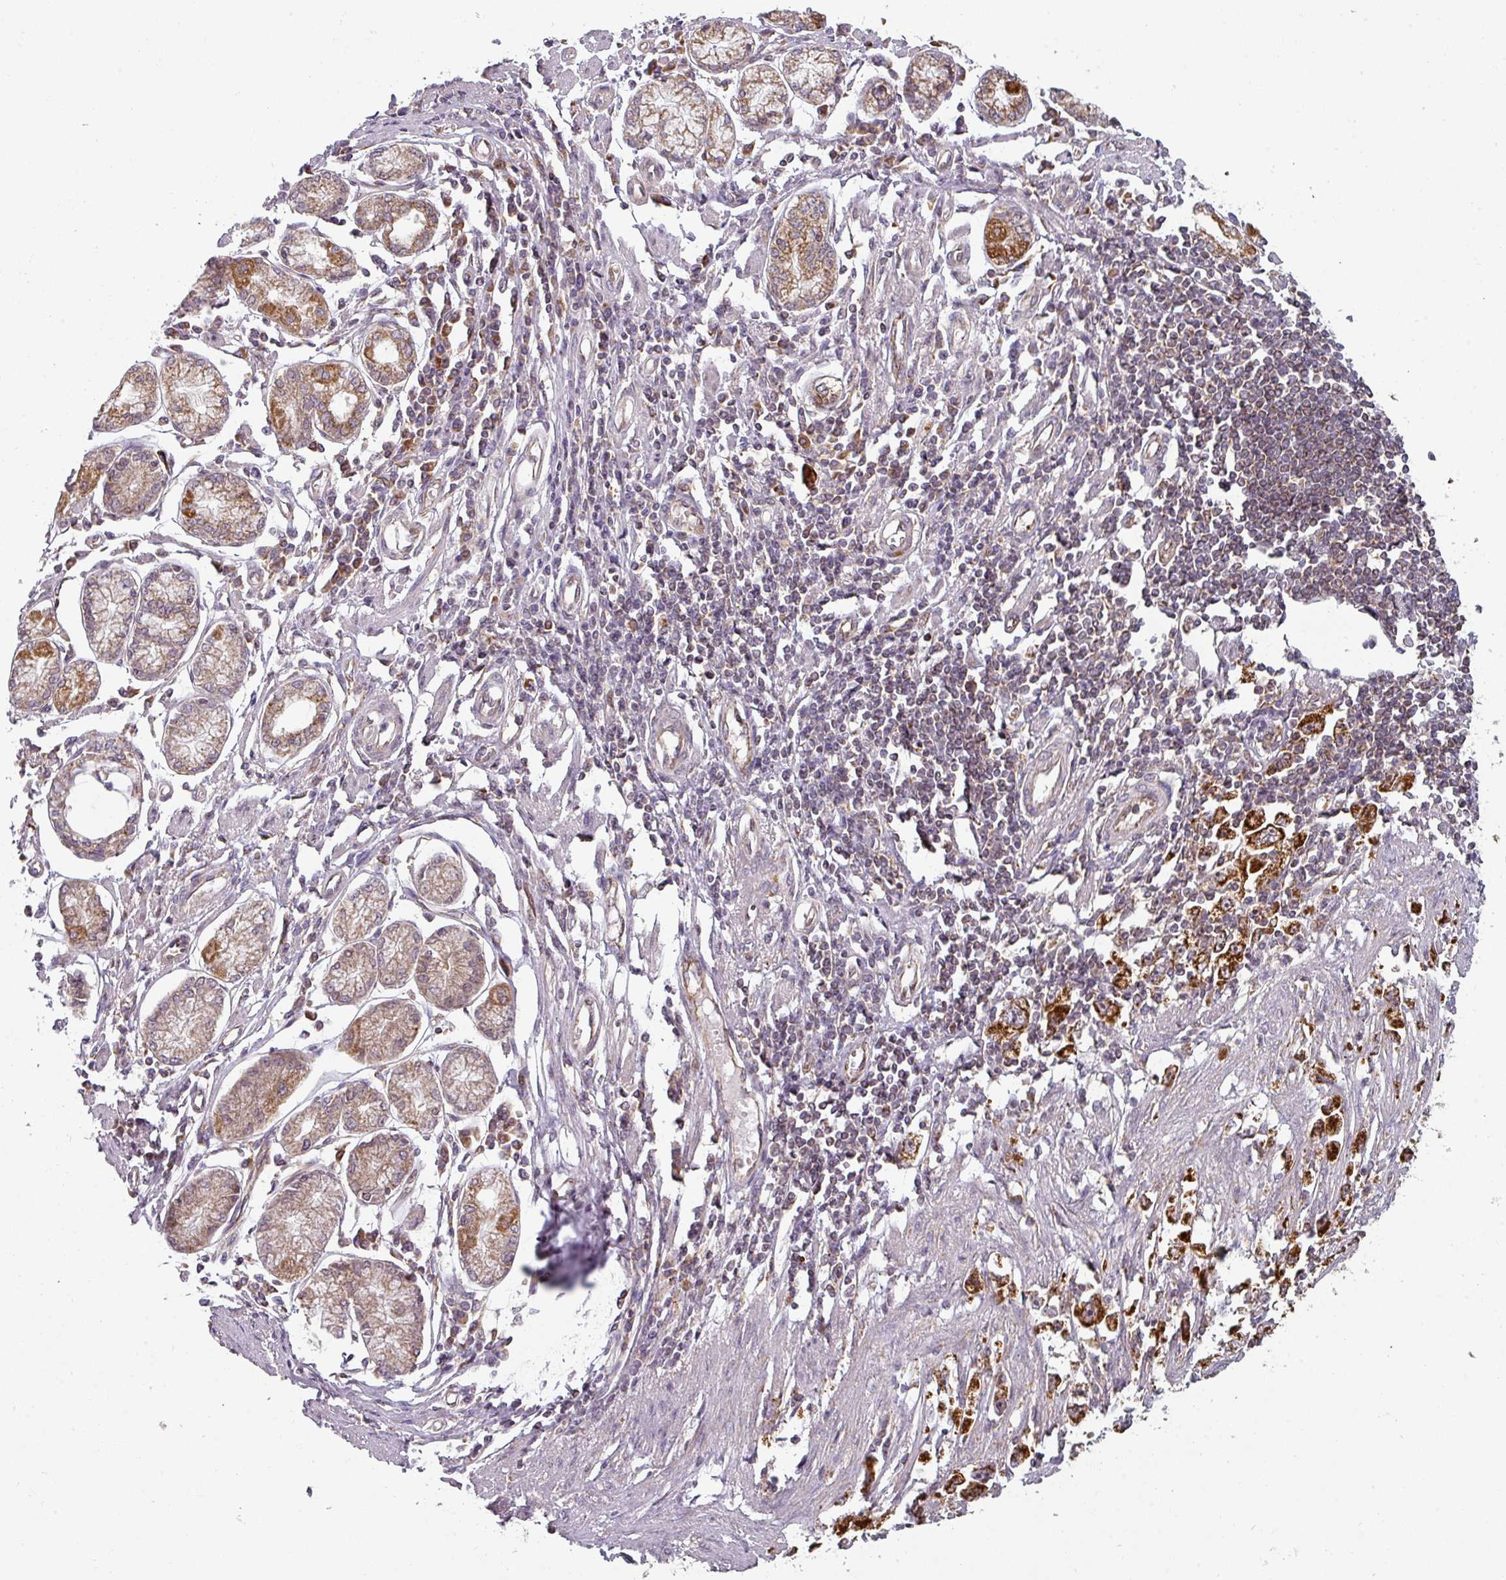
{"staining": {"intensity": "strong", "quantity": ">75%", "location": "cytoplasmic/membranous"}, "tissue": "stomach cancer", "cell_type": "Tumor cells", "image_type": "cancer", "snomed": [{"axis": "morphology", "description": "Adenocarcinoma, NOS"}, {"axis": "topography", "description": "Stomach"}], "caption": "IHC micrograph of neoplastic tissue: stomach cancer stained using IHC reveals high levels of strong protein expression localized specifically in the cytoplasmic/membranous of tumor cells, appearing as a cytoplasmic/membranous brown color.", "gene": "MRPS16", "patient": {"sex": "female", "age": 59}}